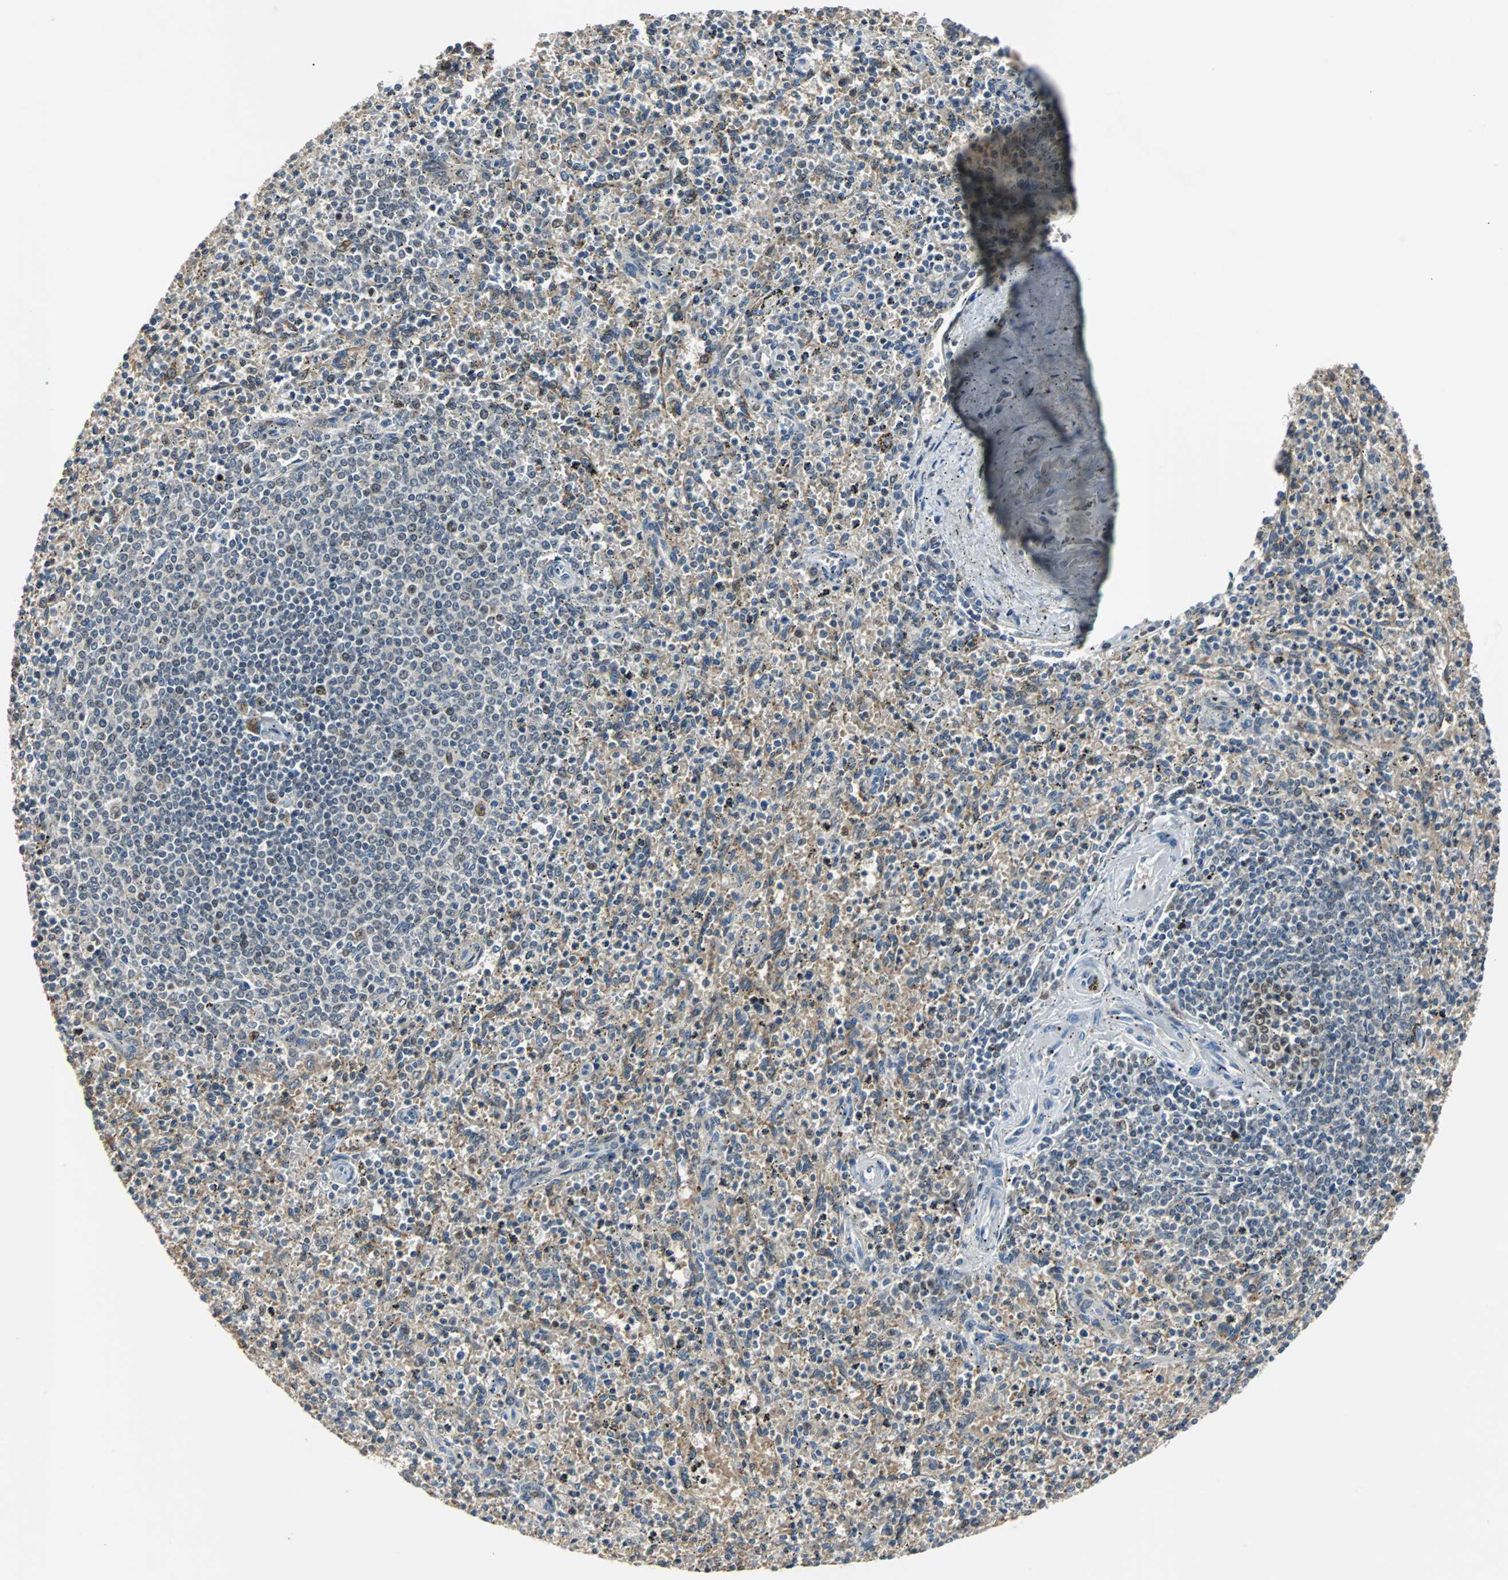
{"staining": {"intensity": "moderate", "quantity": "25%-75%", "location": "cytoplasmic/membranous"}, "tissue": "spleen", "cell_type": "Cells in red pulp", "image_type": "normal", "snomed": [{"axis": "morphology", "description": "Normal tissue, NOS"}, {"axis": "topography", "description": "Spleen"}], "caption": "High-power microscopy captured an IHC photomicrograph of unremarkable spleen, revealing moderate cytoplasmic/membranous staining in about 25%-75% of cells in red pulp. Immunohistochemistry stains the protein in brown and the nuclei are stained blue.", "gene": "HLX", "patient": {"sex": "male", "age": 72}}